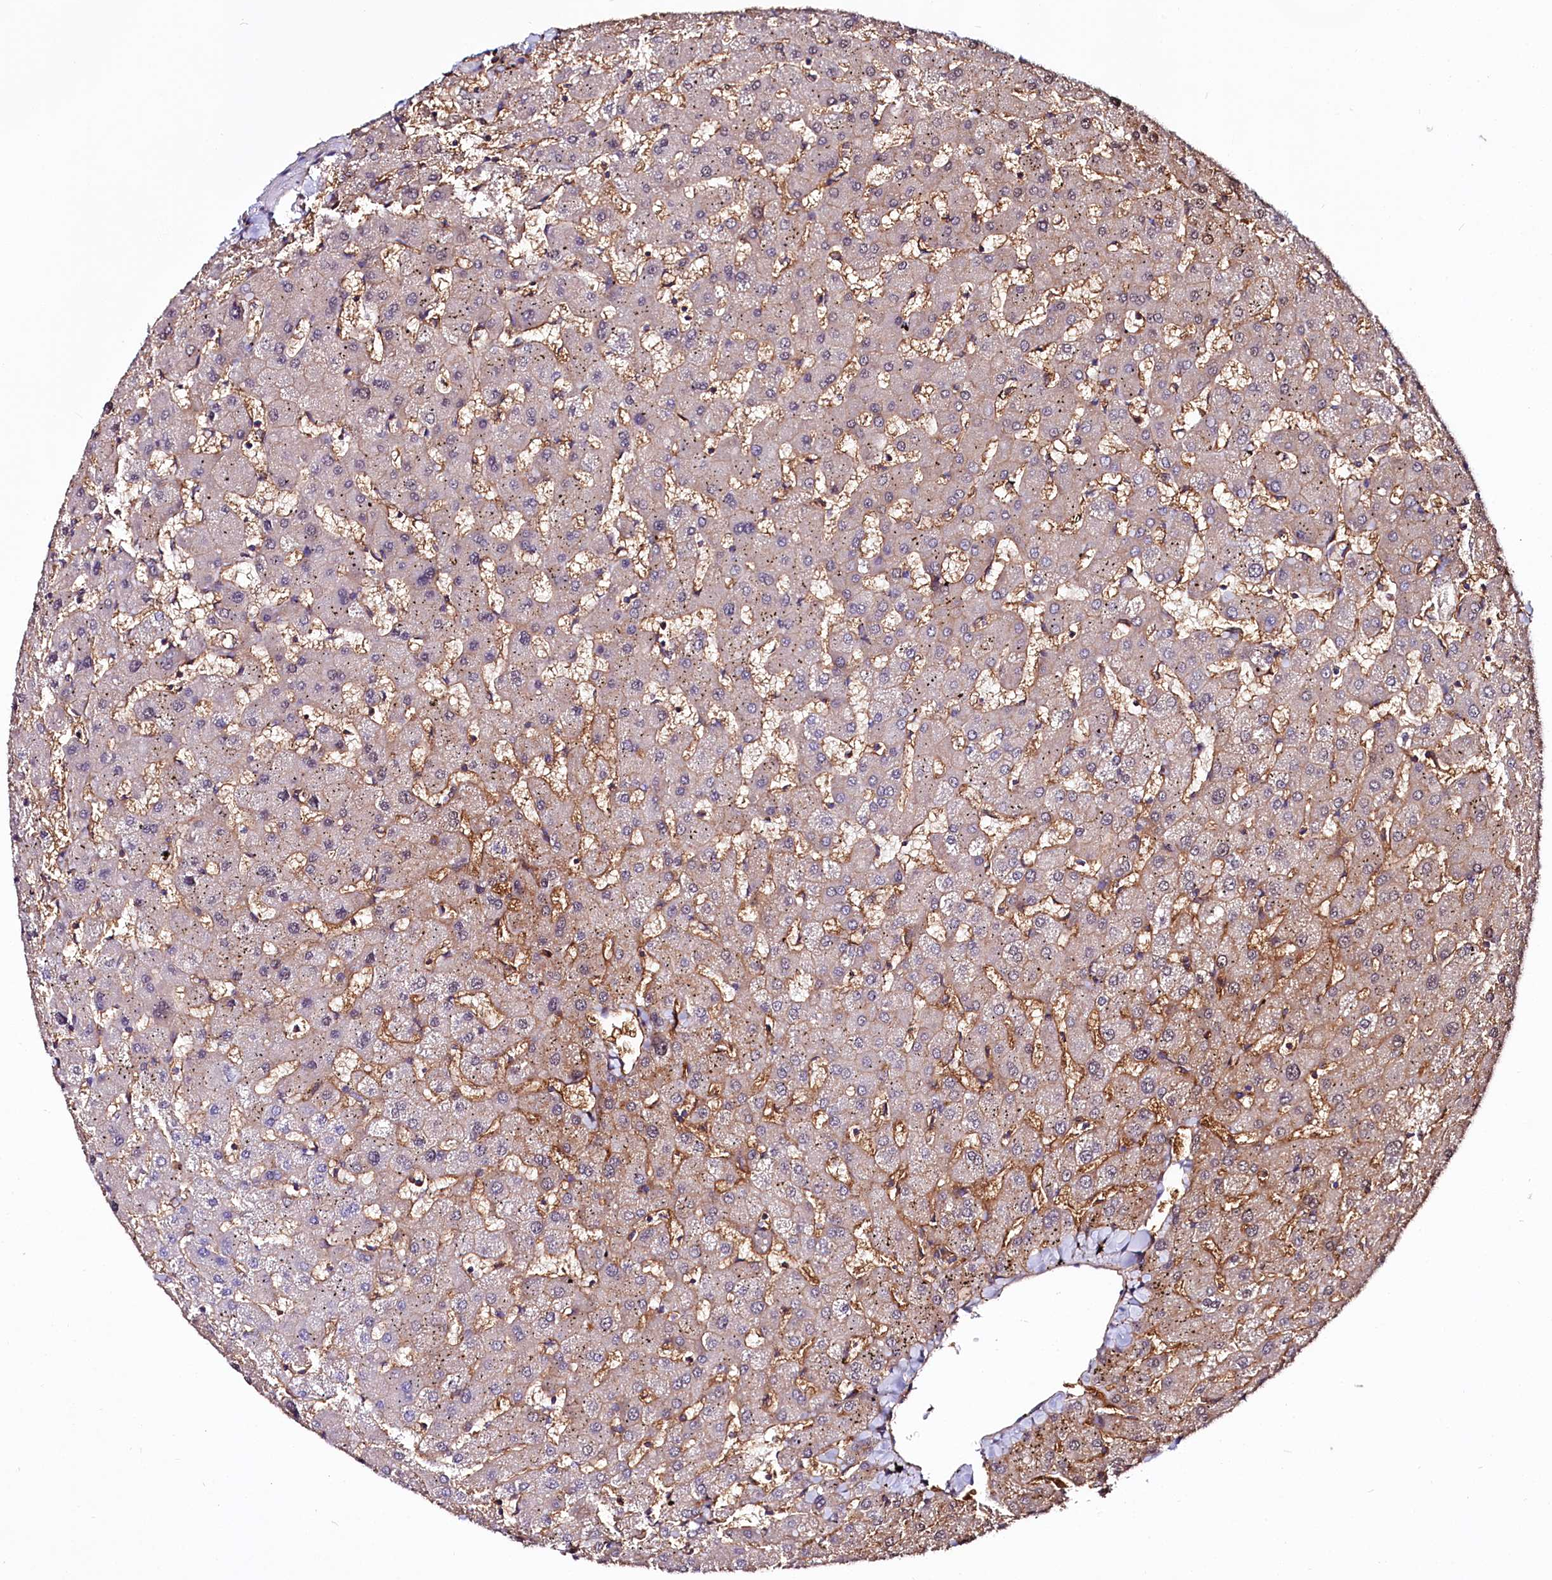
{"staining": {"intensity": "strong", "quantity": "25%-75%", "location": "cytoplasmic/membranous"}, "tissue": "liver", "cell_type": "Cholangiocytes", "image_type": "normal", "snomed": [{"axis": "morphology", "description": "Normal tissue, NOS"}, {"axis": "topography", "description": "Liver"}], "caption": "The micrograph exhibits staining of normal liver, revealing strong cytoplasmic/membranous protein staining (brown color) within cholangiocytes.", "gene": "ANO6", "patient": {"sex": "female", "age": 63}}